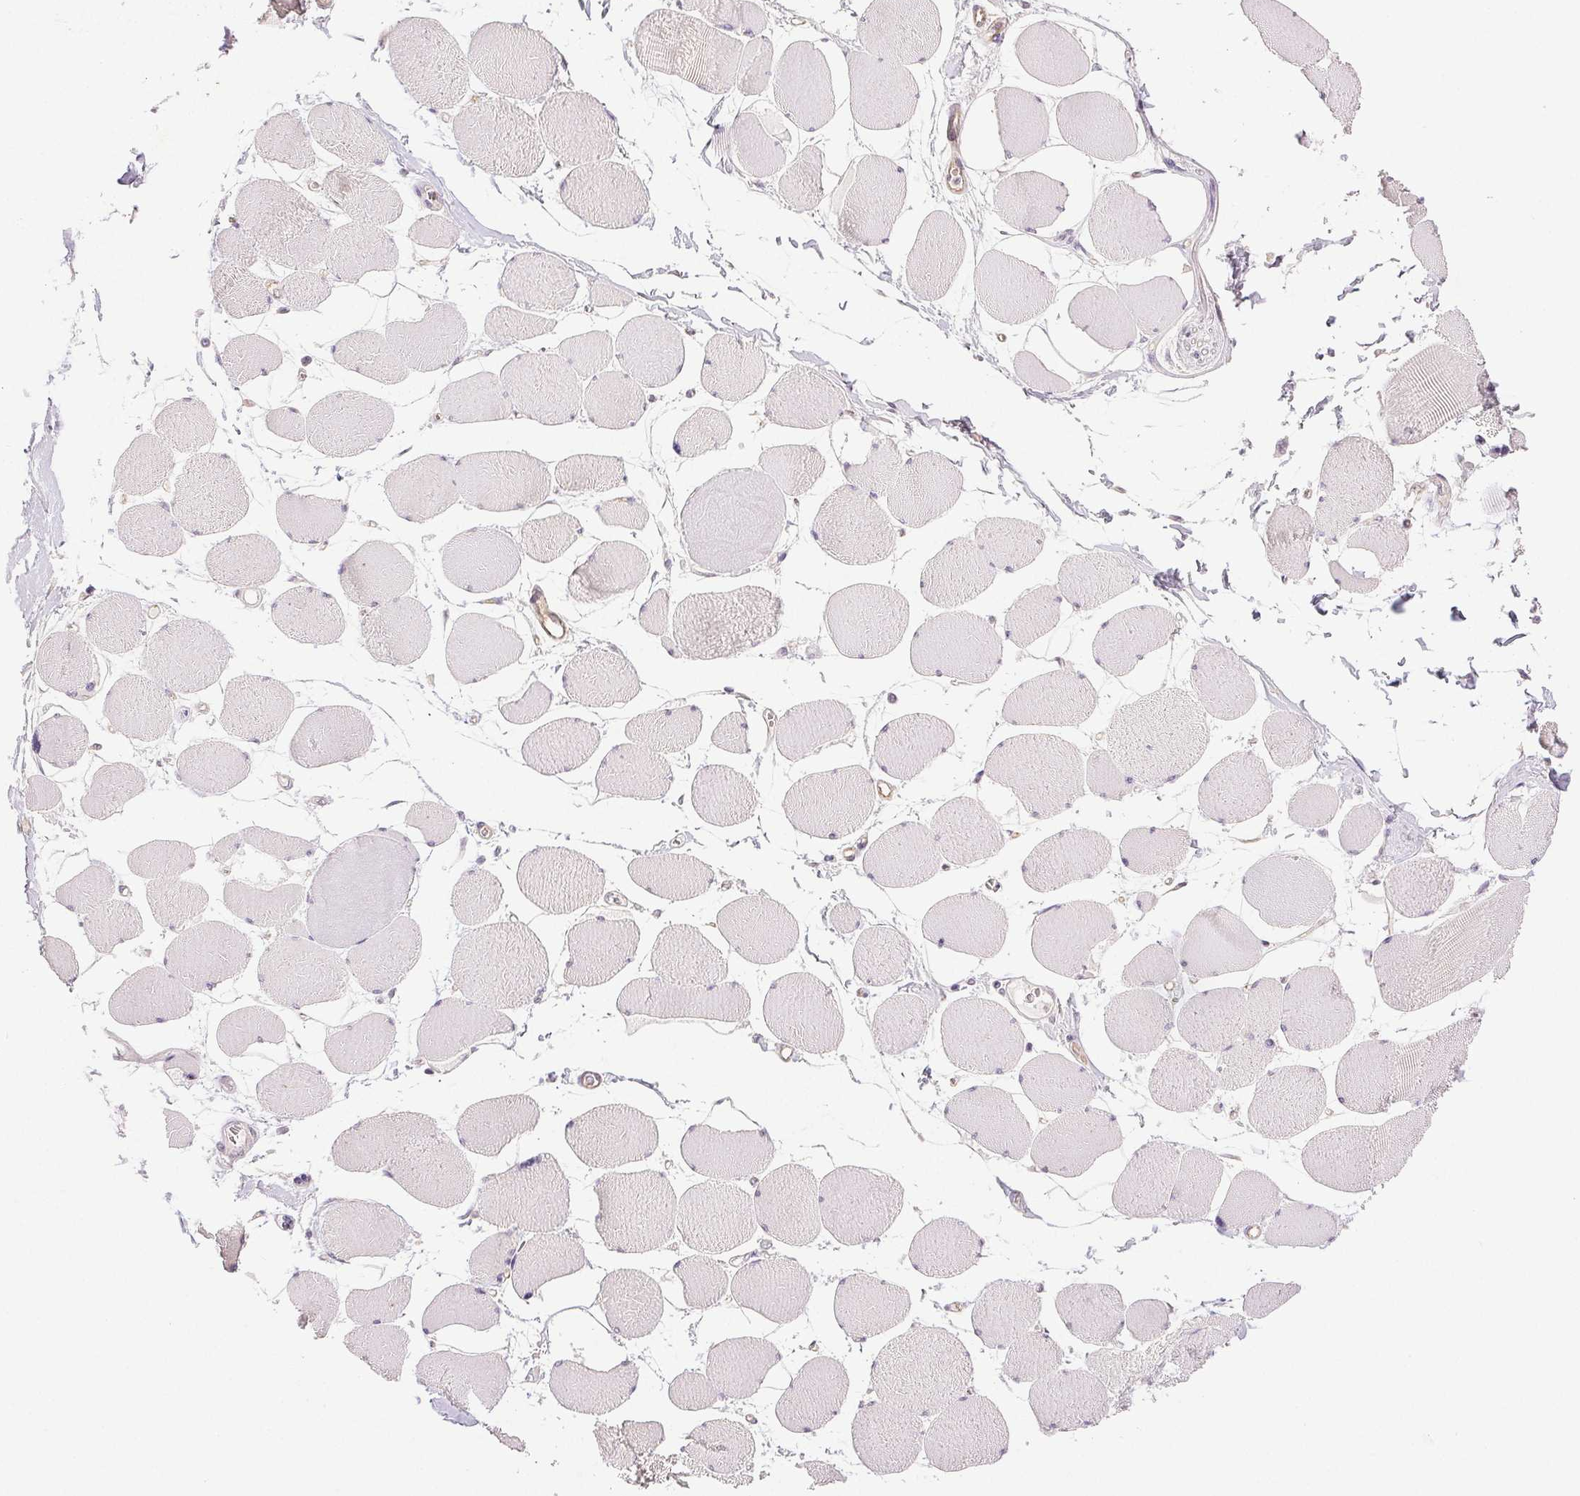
{"staining": {"intensity": "negative", "quantity": "none", "location": "none"}, "tissue": "skeletal muscle", "cell_type": "Myocytes", "image_type": "normal", "snomed": [{"axis": "morphology", "description": "Normal tissue, NOS"}, {"axis": "topography", "description": "Skeletal muscle"}], "caption": "This is an immunohistochemistry micrograph of unremarkable skeletal muscle. There is no expression in myocytes.", "gene": "PLCB1", "patient": {"sex": "female", "age": 75}}